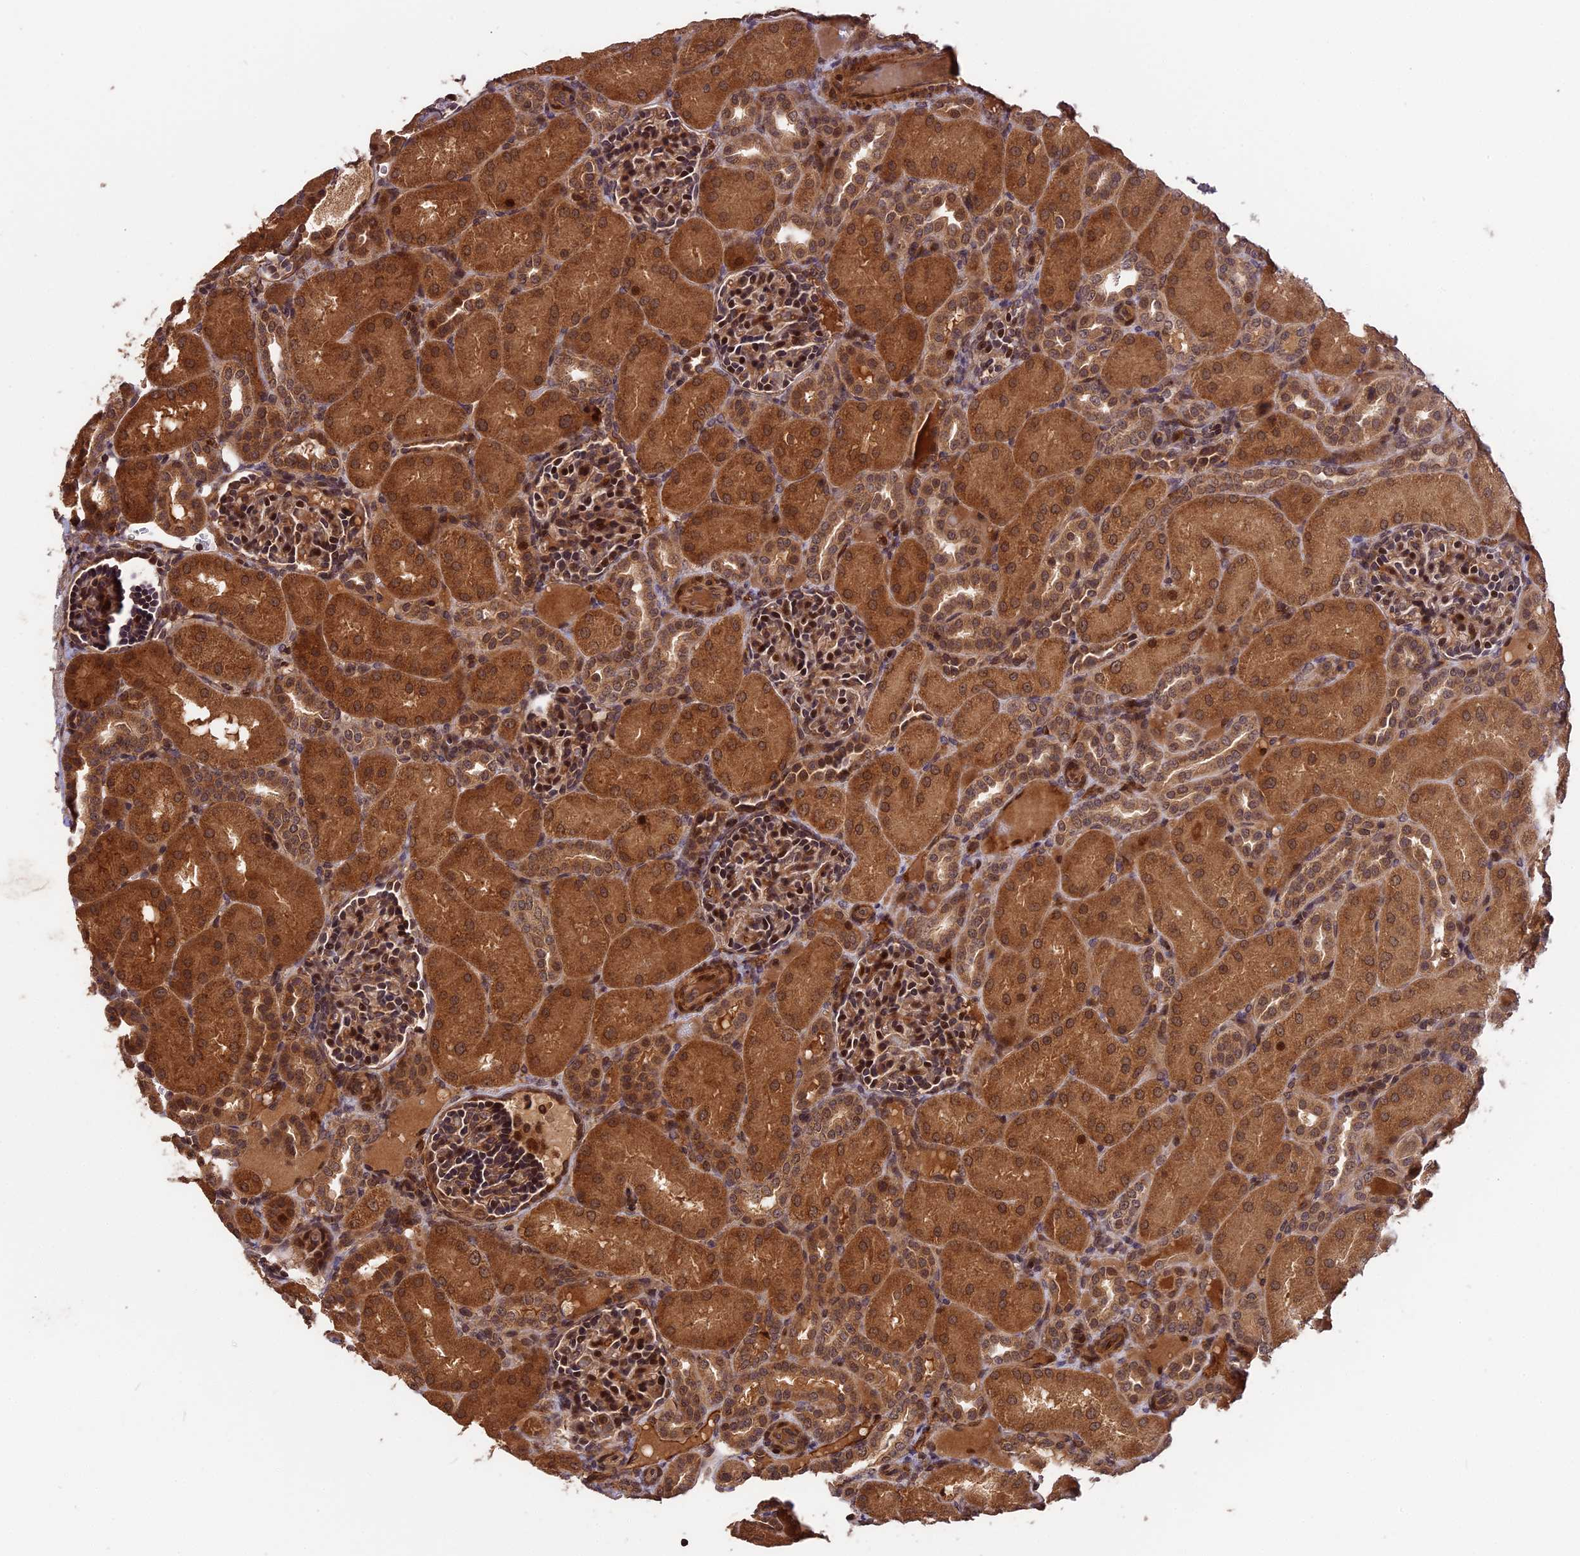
{"staining": {"intensity": "moderate", "quantity": "25%-75%", "location": "nuclear"}, "tissue": "kidney", "cell_type": "Cells in glomeruli", "image_type": "normal", "snomed": [{"axis": "morphology", "description": "Normal tissue, NOS"}, {"axis": "topography", "description": "Kidney"}], "caption": "Kidney stained with DAB (3,3'-diaminobenzidine) IHC shows medium levels of moderate nuclear expression in about 25%-75% of cells in glomeruli. The staining was performed using DAB (3,3'-diaminobenzidine) to visualize the protein expression in brown, while the nuclei were stained in blue with hematoxylin (Magnification: 20x).", "gene": "ESCO1", "patient": {"sex": "male", "age": 1}}